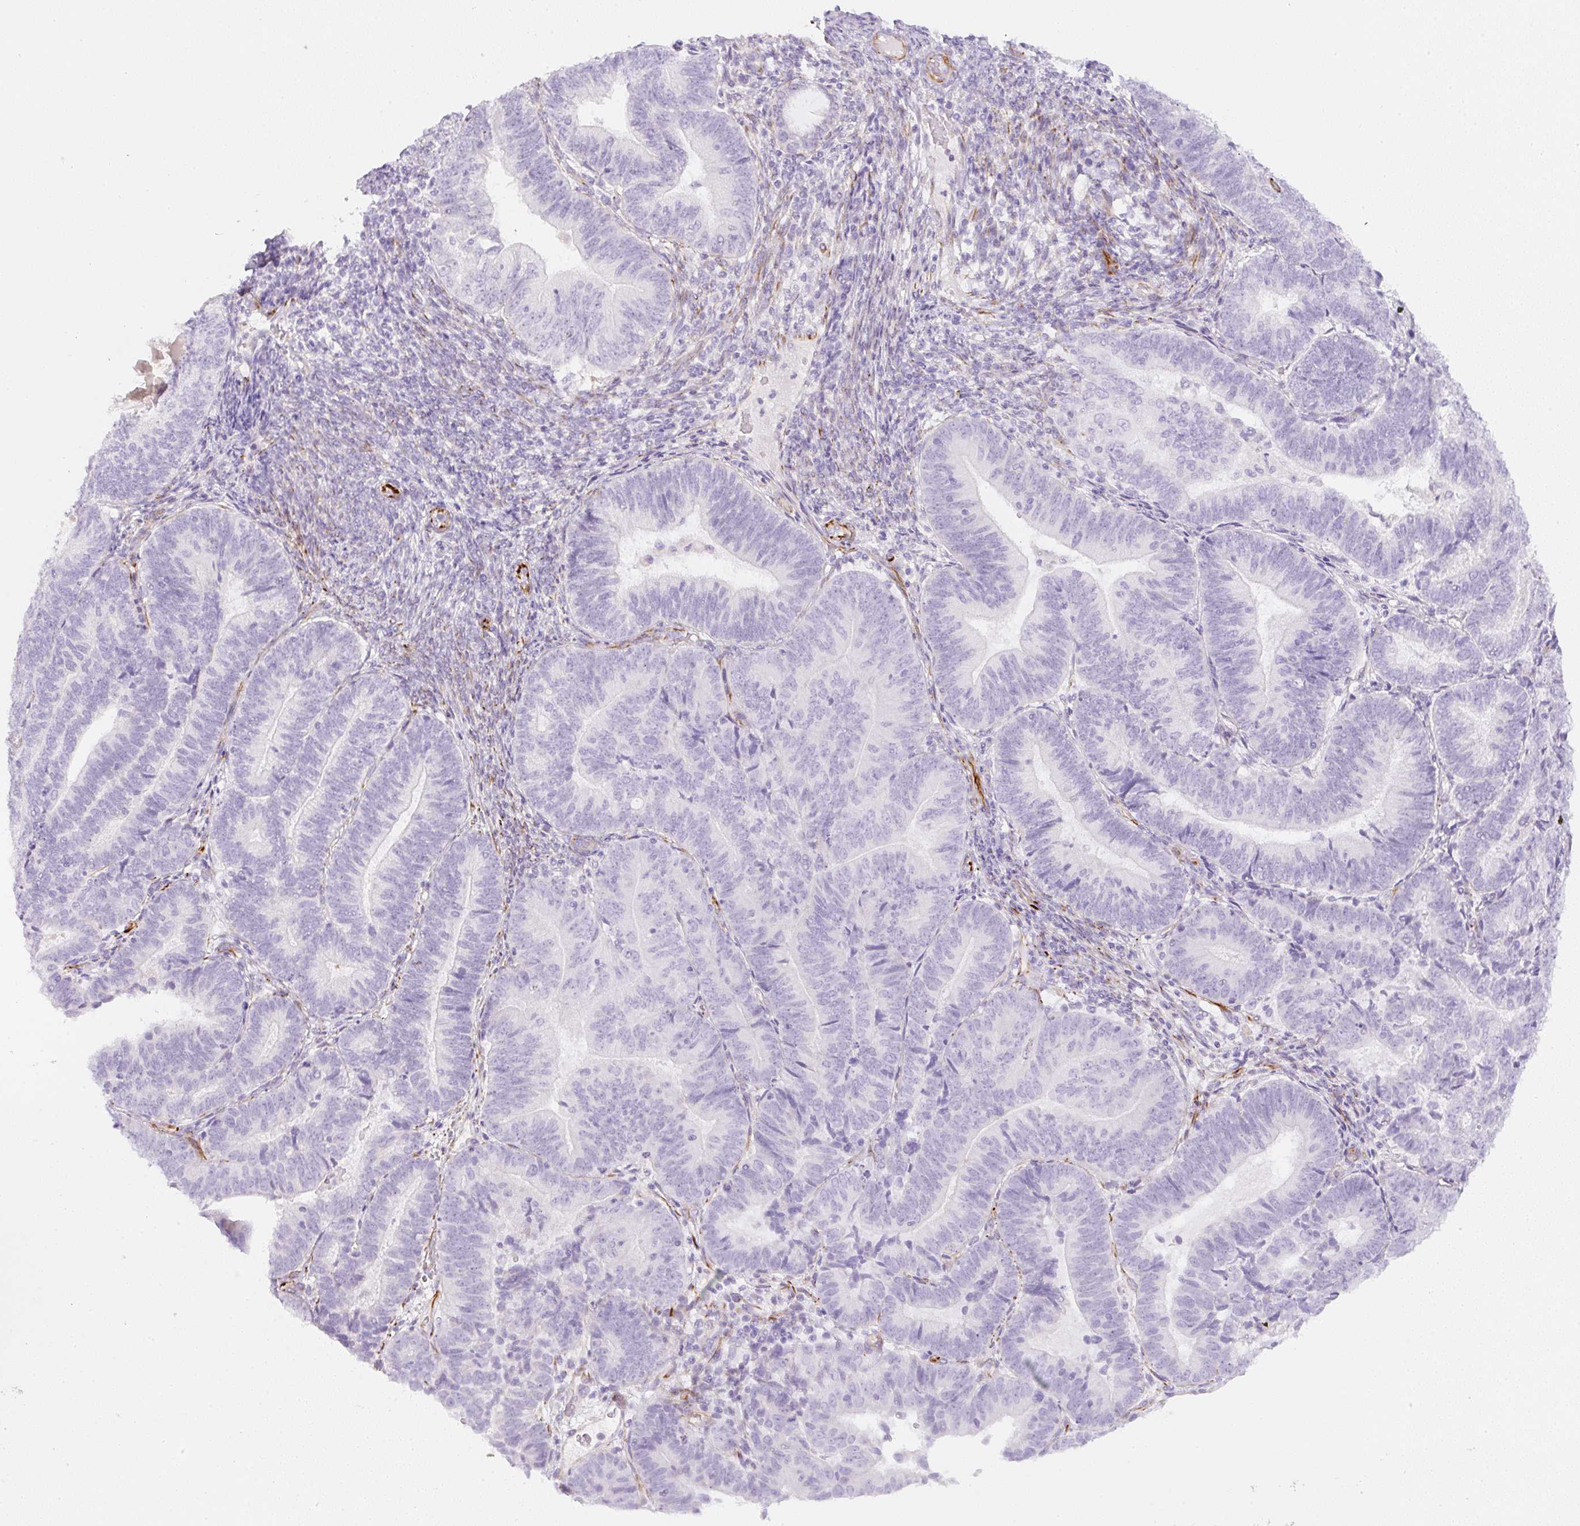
{"staining": {"intensity": "negative", "quantity": "none", "location": "none"}, "tissue": "endometrial cancer", "cell_type": "Tumor cells", "image_type": "cancer", "snomed": [{"axis": "morphology", "description": "Adenocarcinoma, NOS"}, {"axis": "topography", "description": "Endometrium"}], "caption": "Human endometrial cancer stained for a protein using immunohistochemistry shows no expression in tumor cells.", "gene": "ZNF689", "patient": {"sex": "female", "age": 70}}